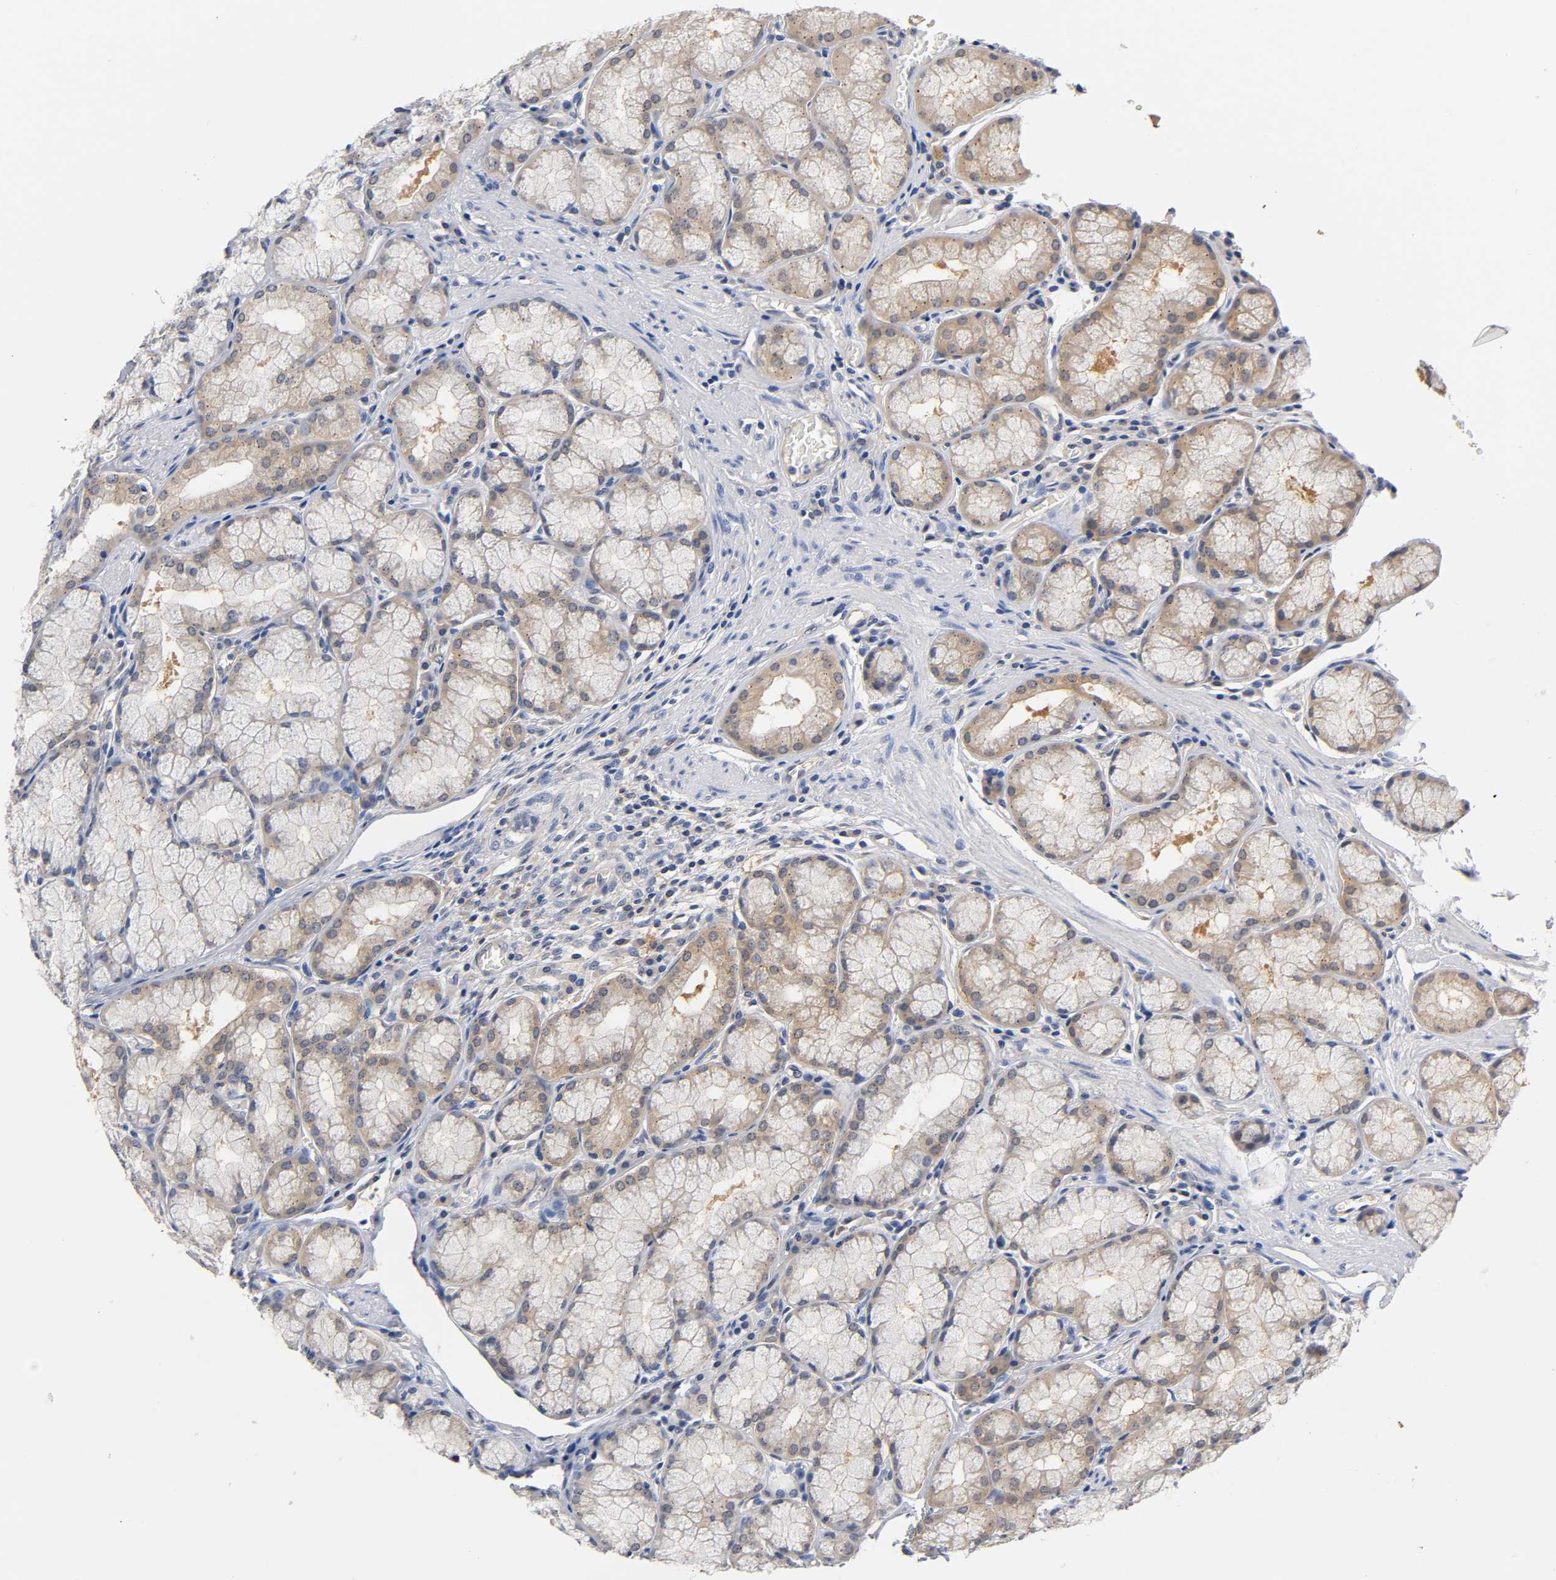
{"staining": {"intensity": "weak", "quantity": ">75%", "location": "cytoplasmic/membranous"}, "tissue": "stomach", "cell_type": "Glandular cells", "image_type": "normal", "snomed": [{"axis": "morphology", "description": "Normal tissue, NOS"}, {"axis": "topography", "description": "Stomach, lower"}], "caption": "Protein staining displays weak cytoplasmic/membranous expression in about >75% of glandular cells in normal stomach. The staining was performed using DAB (3,3'-diaminobenzidine) to visualize the protein expression in brown, while the nuclei were stained in blue with hematoxylin (Magnification: 20x).", "gene": "FYN", "patient": {"sex": "male", "age": 56}}